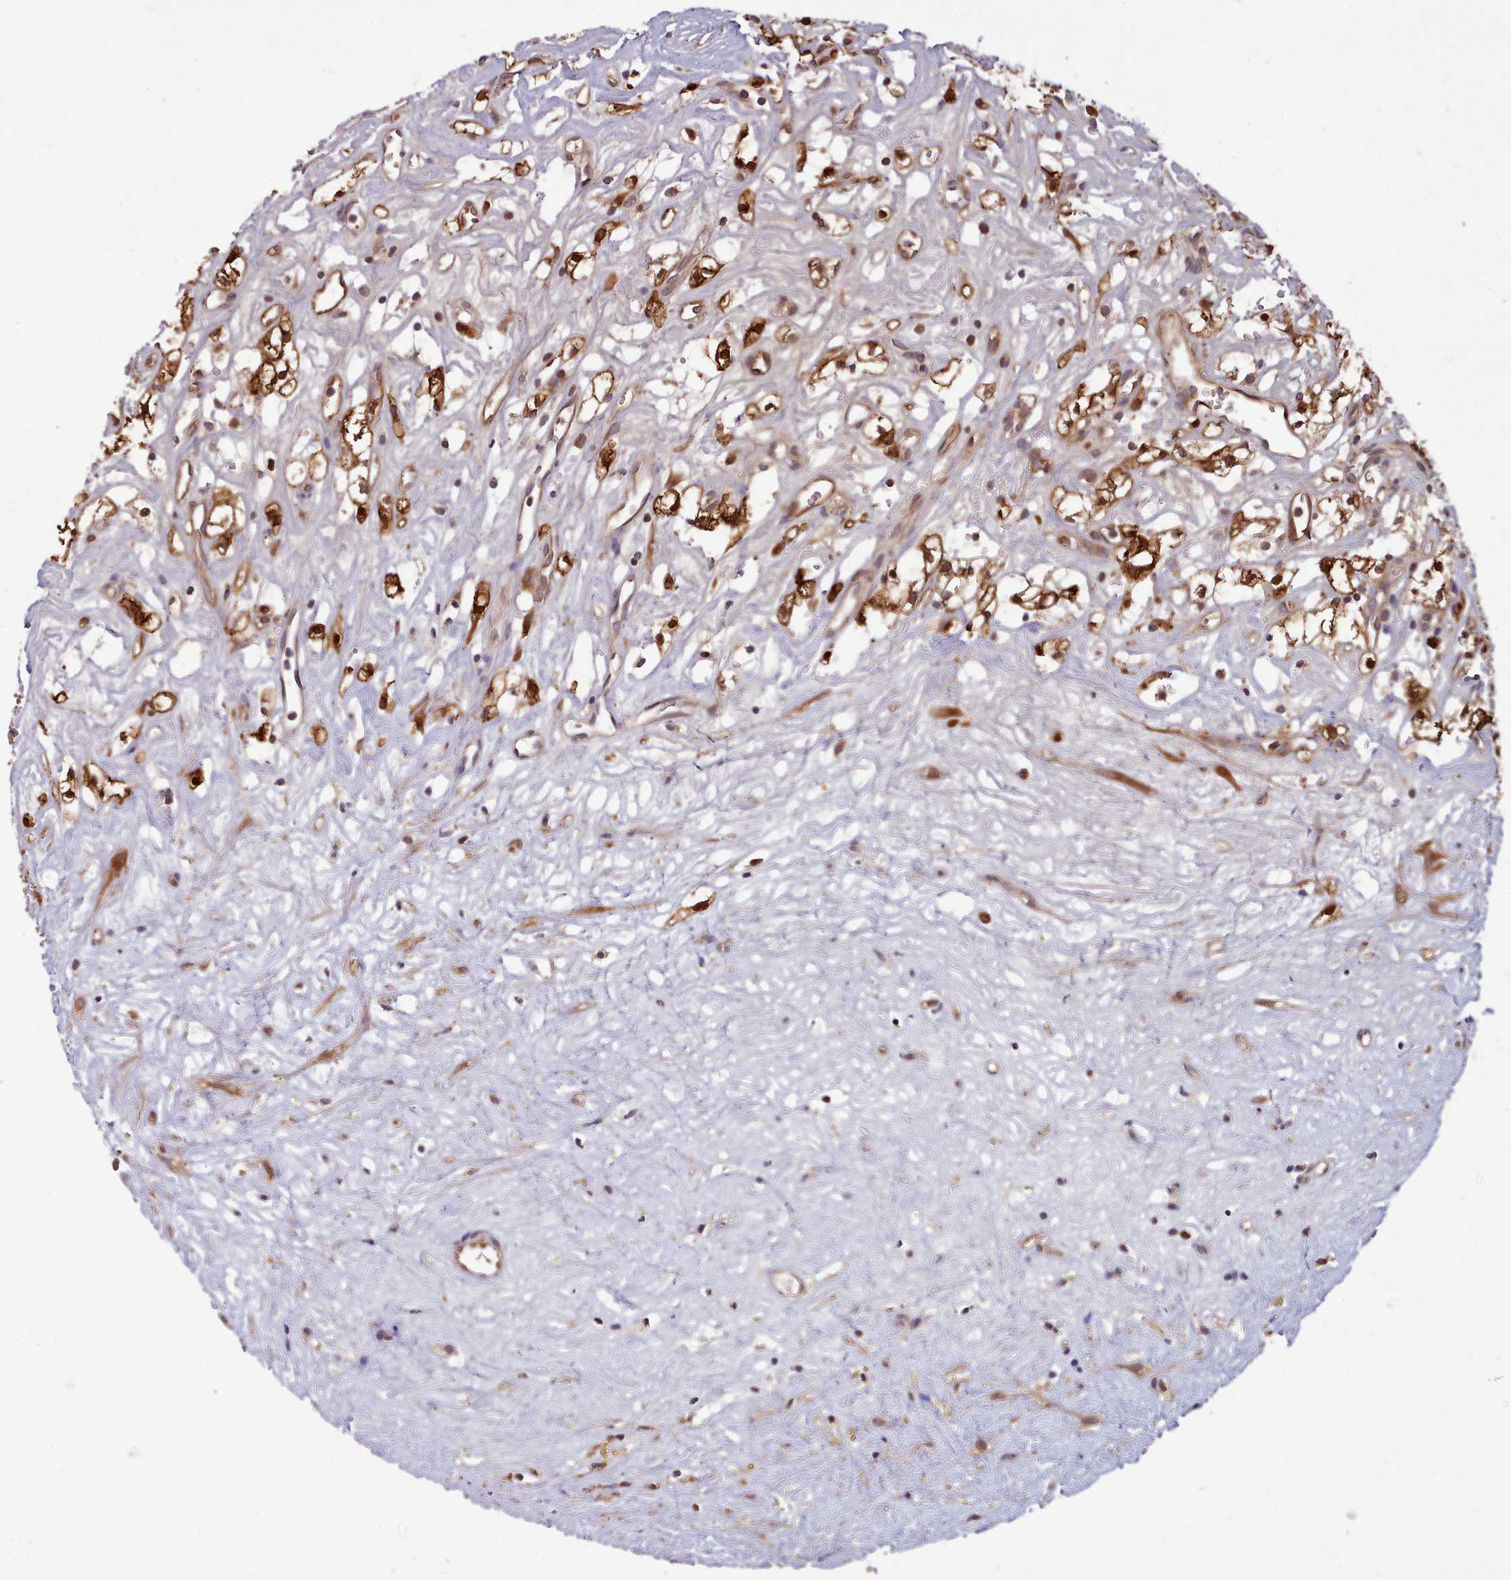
{"staining": {"intensity": "strong", "quantity": ">75%", "location": "cytoplasmic/membranous"}, "tissue": "renal cancer", "cell_type": "Tumor cells", "image_type": "cancer", "snomed": [{"axis": "morphology", "description": "Adenocarcinoma, NOS"}, {"axis": "topography", "description": "Kidney"}], "caption": "Tumor cells demonstrate high levels of strong cytoplasmic/membranous expression in about >75% of cells in adenocarcinoma (renal).", "gene": "SLC4A9", "patient": {"sex": "male", "age": 59}}